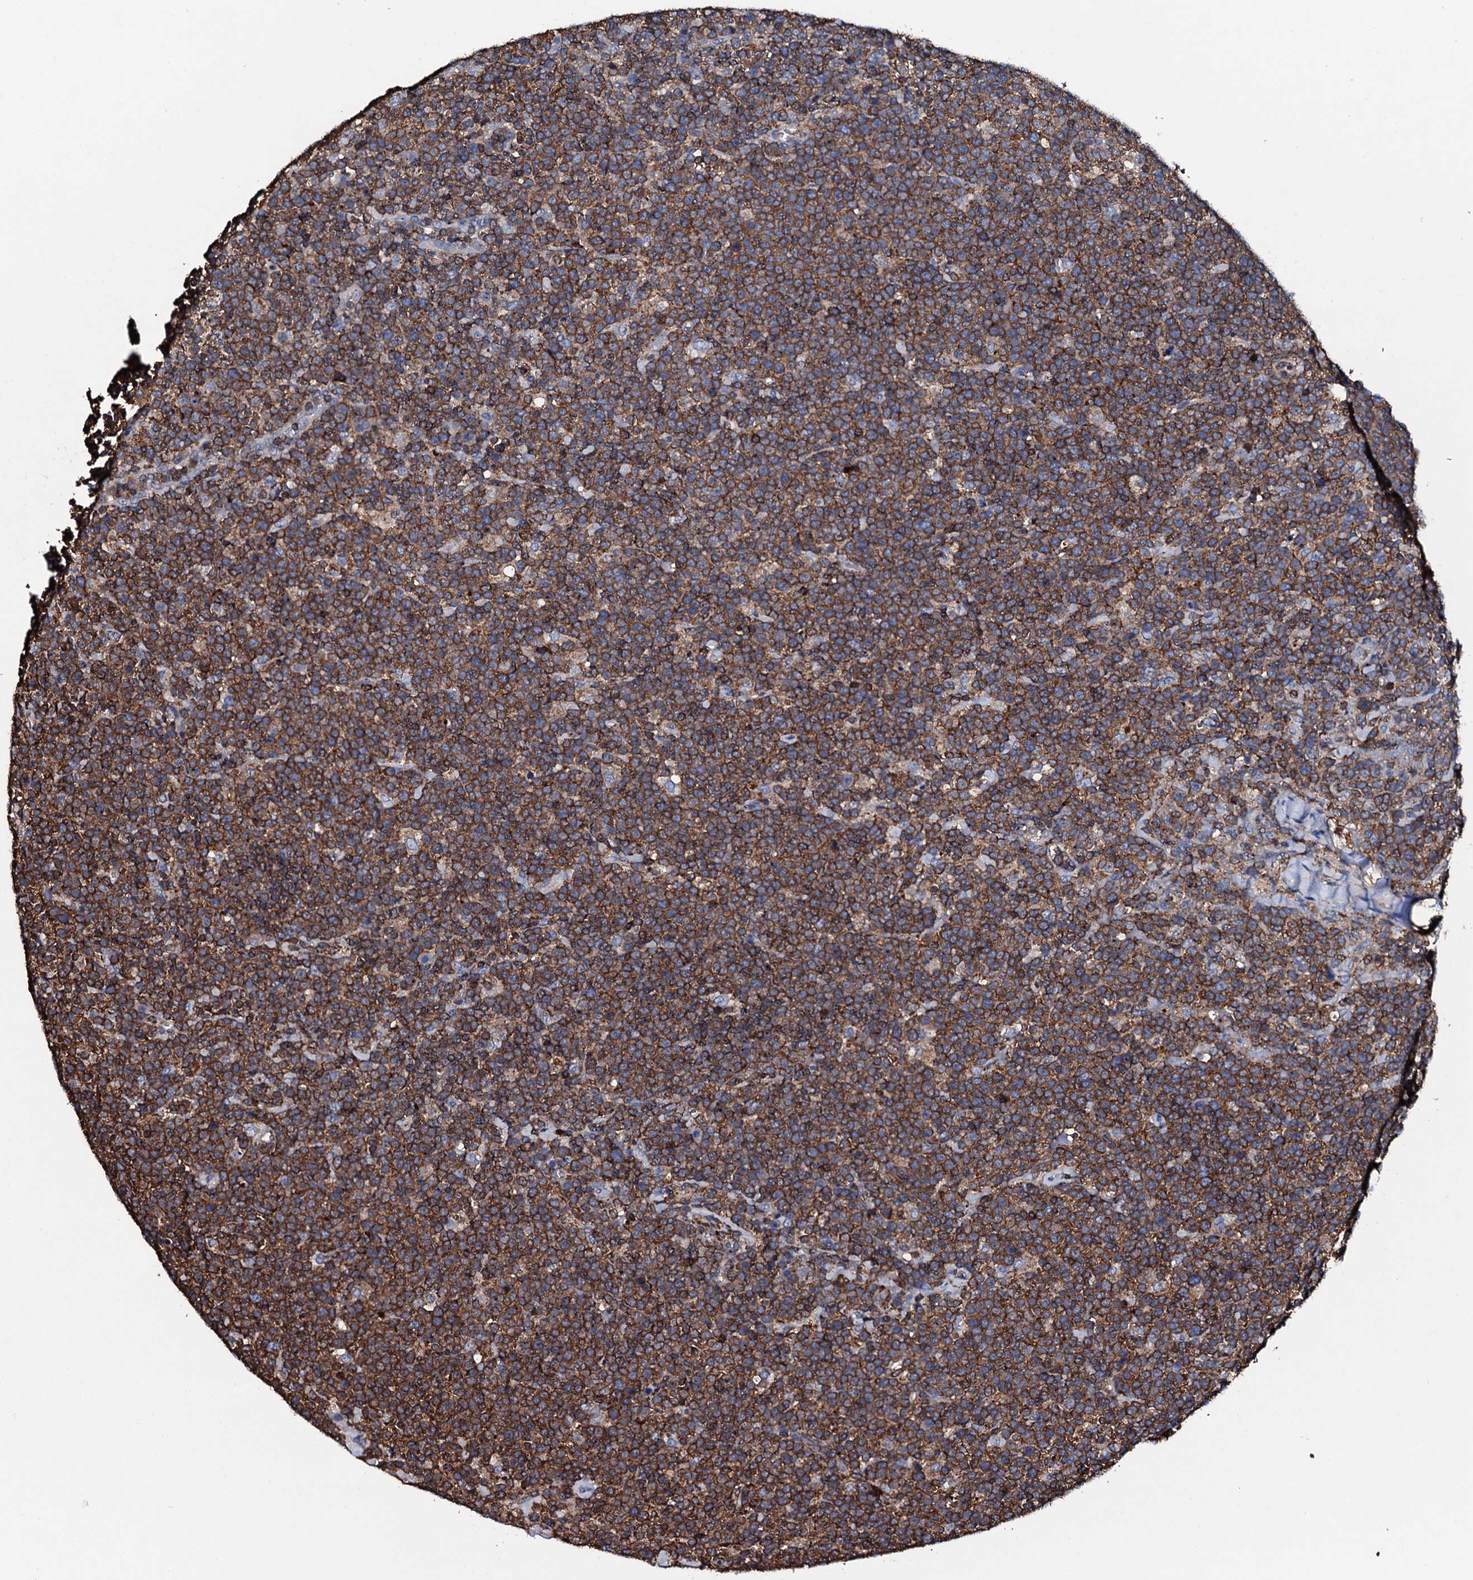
{"staining": {"intensity": "moderate", "quantity": ">75%", "location": "cytoplasmic/membranous"}, "tissue": "lymphoma", "cell_type": "Tumor cells", "image_type": "cancer", "snomed": [{"axis": "morphology", "description": "Malignant lymphoma, non-Hodgkin's type, High grade"}, {"axis": "topography", "description": "Lymph node"}], "caption": "Tumor cells reveal medium levels of moderate cytoplasmic/membranous staining in about >75% of cells in human high-grade malignant lymphoma, non-Hodgkin's type.", "gene": "MS4A4E", "patient": {"sex": "male", "age": 61}}